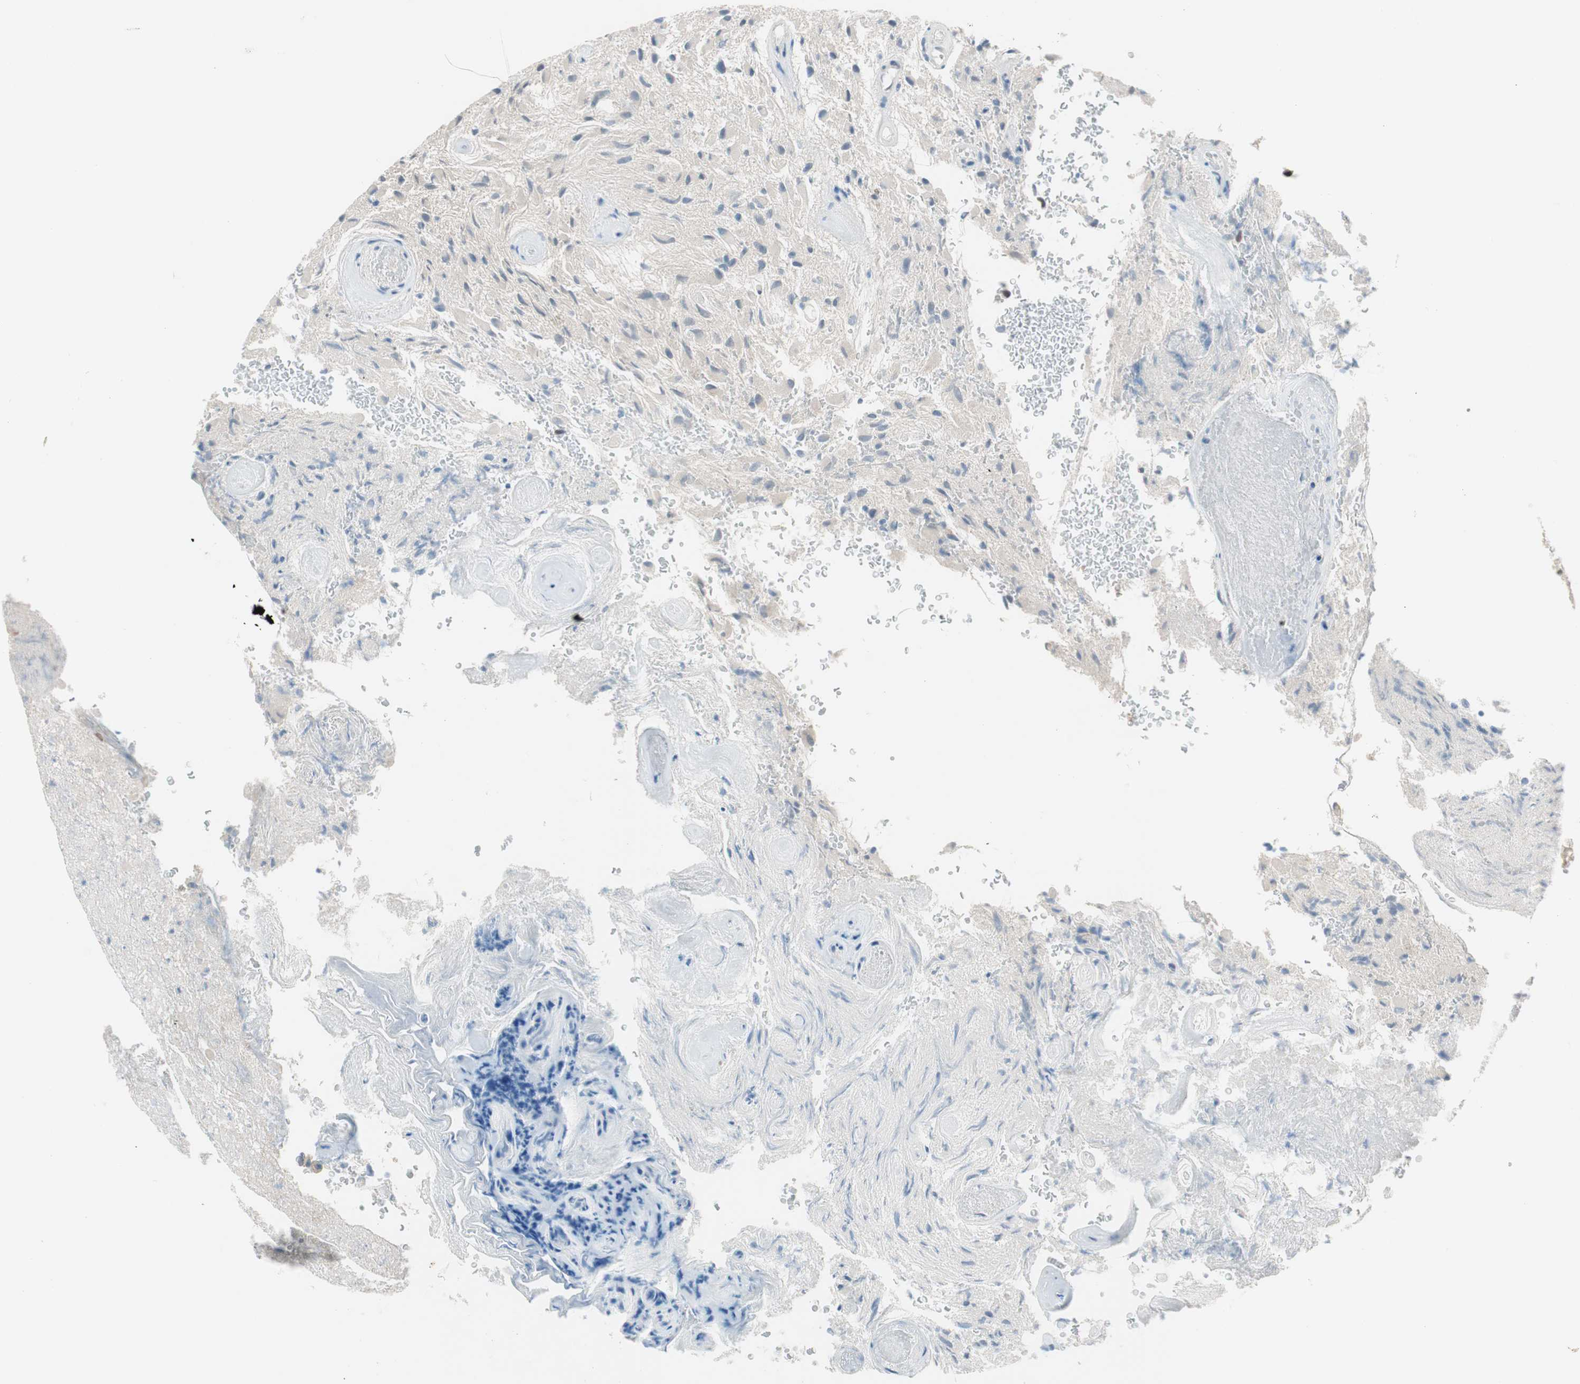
{"staining": {"intensity": "weak", "quantity": "25%-75%", "location": "cytoplasmic/membranous,nuclear"}, "tissue": "glioma", "cell_type": "Tumor cells", "image_type": "cancer", "snomed": [{"axis": "morphology", "description": "Glioma, malignant, High grade"}, {"axis": "topography", "description": "Brain"}], "caption": "Approximately 25%-75% of tumor cells in human glioma demonstrate weak cytoplasmic/membranous and nuclear protein positivity as visualized by brown immunohistochemical staining.", "gene": "GRHL1", "patient": {"sex": "male", "age": 71}}